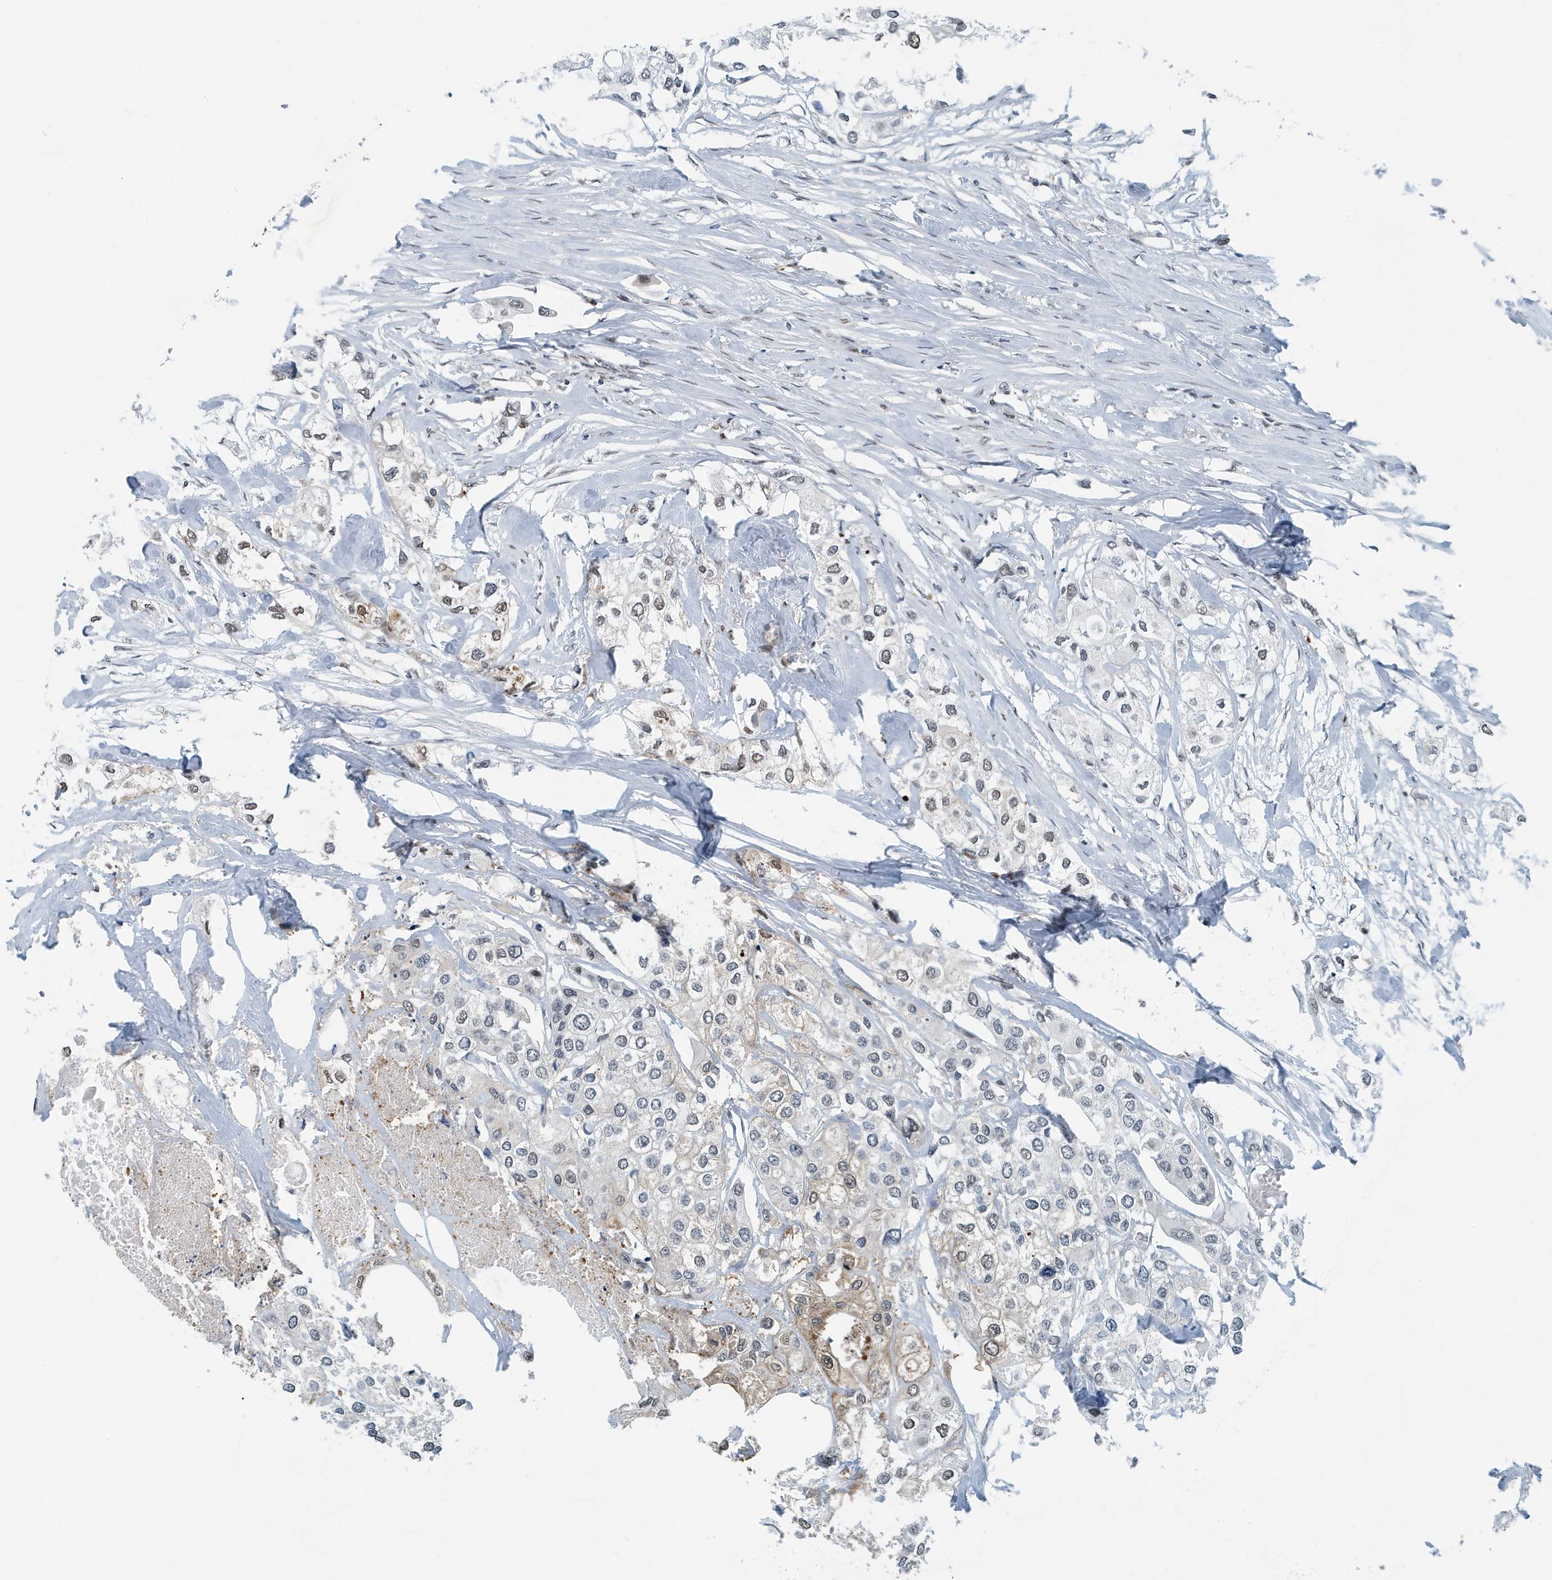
{"staining": {"intensity": "weak", "quantity": "25%-75%", "location": "nuclear"}, "tissue": "urothelial cancer", "cell_type": "Tumor cells", "image_type": "cancer", "snomed": [{"axis": "morphology", "description": "Urothelial carcinoma, High grade"}, {"axis": "topography", "description": "Urinary bladder"}], "caption": "A photomicrograph showing weak nuclear expression in about 25%-75% of tumor cells in urothelial cancer, as visualized by brown immunohistochemical staining.", "gene": "KIF15", "patient": {"sex": "male", "age": 64}}